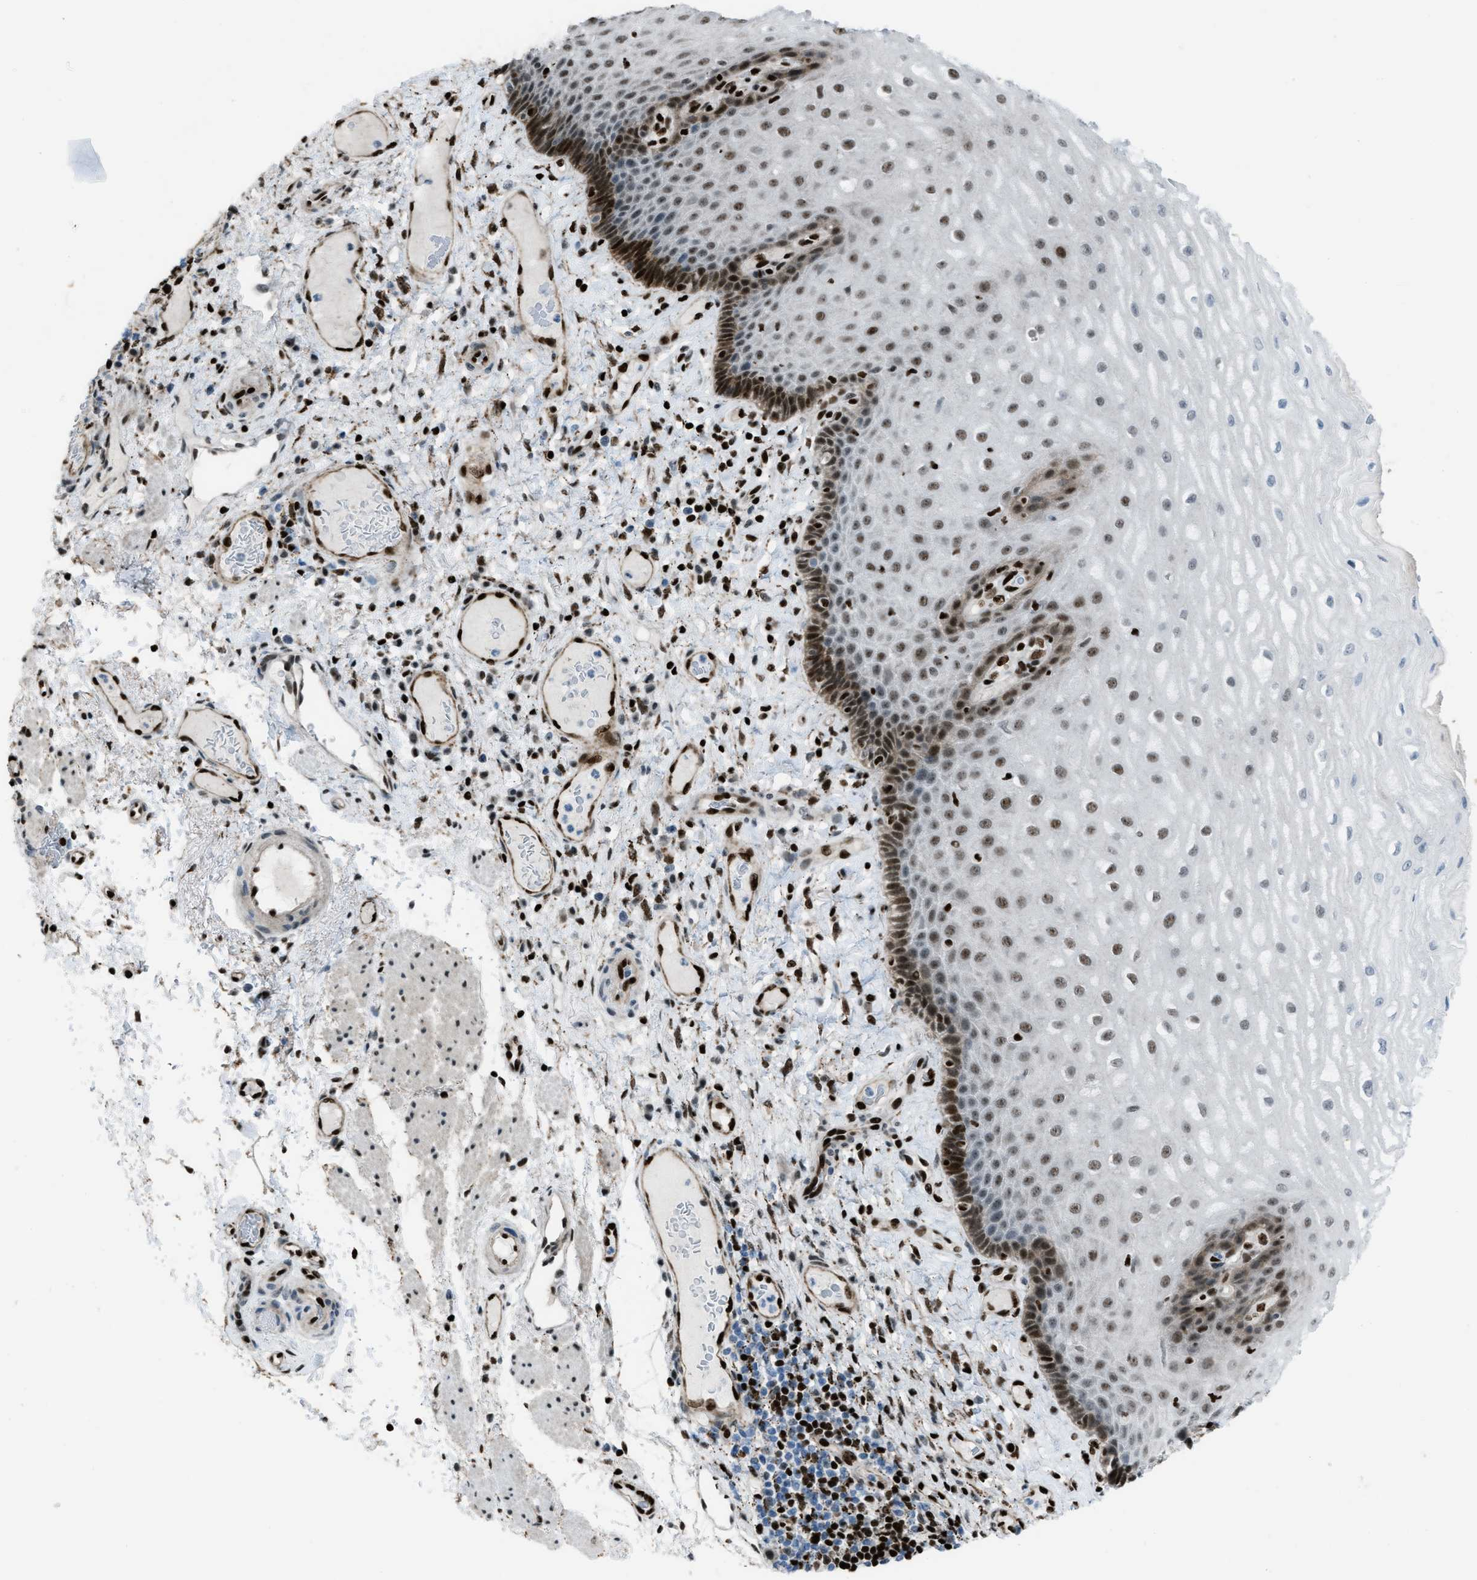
{"staining": {"intensity": "strong", "quantity": "<25%", "location": "cytoplasmic/membranous,nuclear"}, "tissue": "esophagus", "cell_type": "Squamous epithelial cells", "image_type": "normal", "snomed": [{"axis": "morphology", "description": "Normal tissue, NOS"}, {"axis": "topography", "description": "Esophagus"}], "caption": "Esophagus stained with immunohistochemistry (IHC) shows strong cytoplasmic/membranous,nuclear expression in about <25% of squamous epithelial cells.", "gene": "SLFN5", "patient": {"sex": "male", "age": 54}}